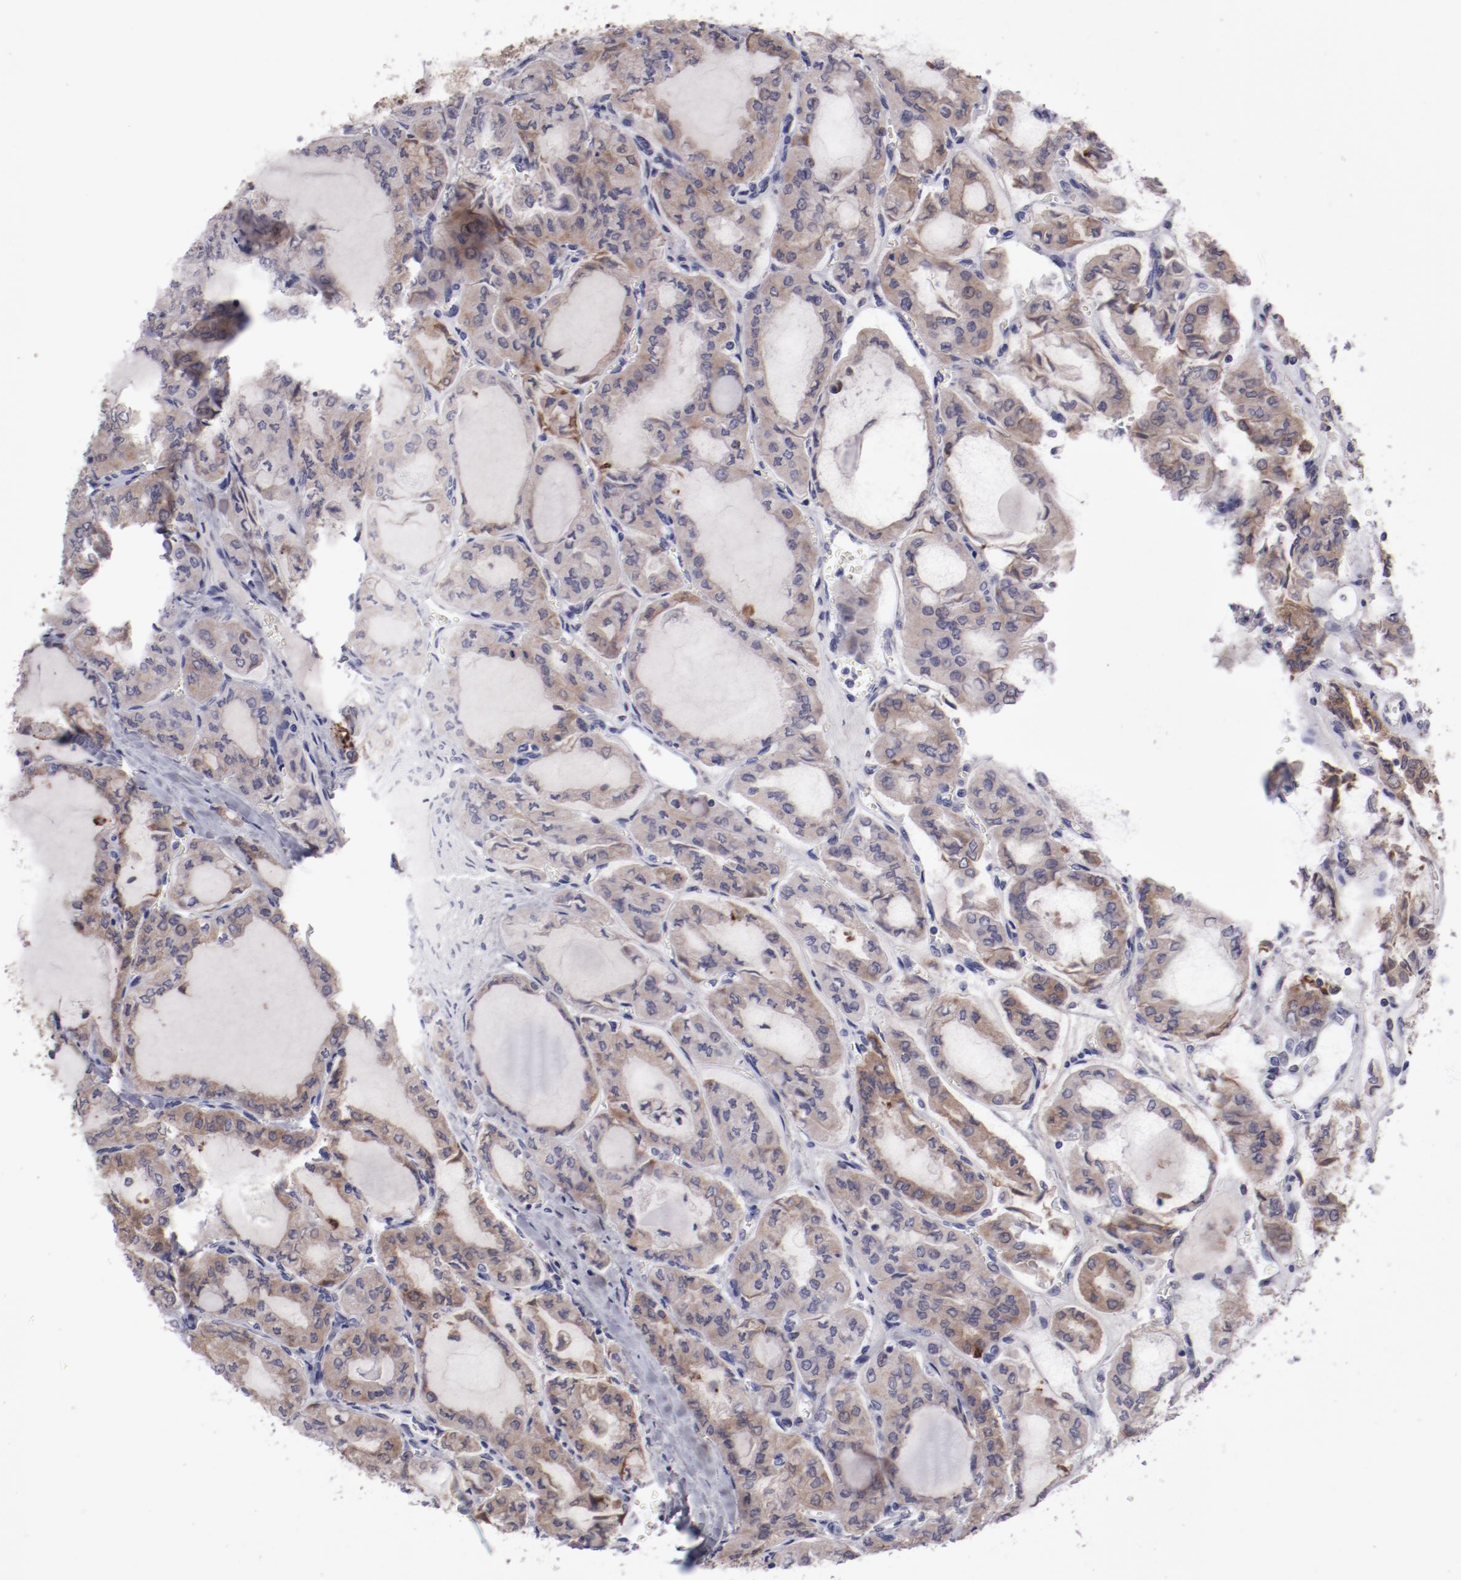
{"staining": {"intensity": "weak", "quantity": ">75%", "location": "cytoplasmic/membranous"}, "tissue": "thyroid cancer", "cell_type": "Tumor cells", "image_type": "cancer", "snomed": [{"axis": "morphology", "description": "Papillary adenocarcinoma, NOS"}, {"axis": "topography", "description": "Thyroid gland"}], "caption": "Protein expression analysis of human papillary adenocarcinoma (thyroid) reveals weak cytoplasmic/membranous positivity in approximately >75% of tumor cells.", "gene": "IL12A", "patient": {"sex": "male", "age": 20}}